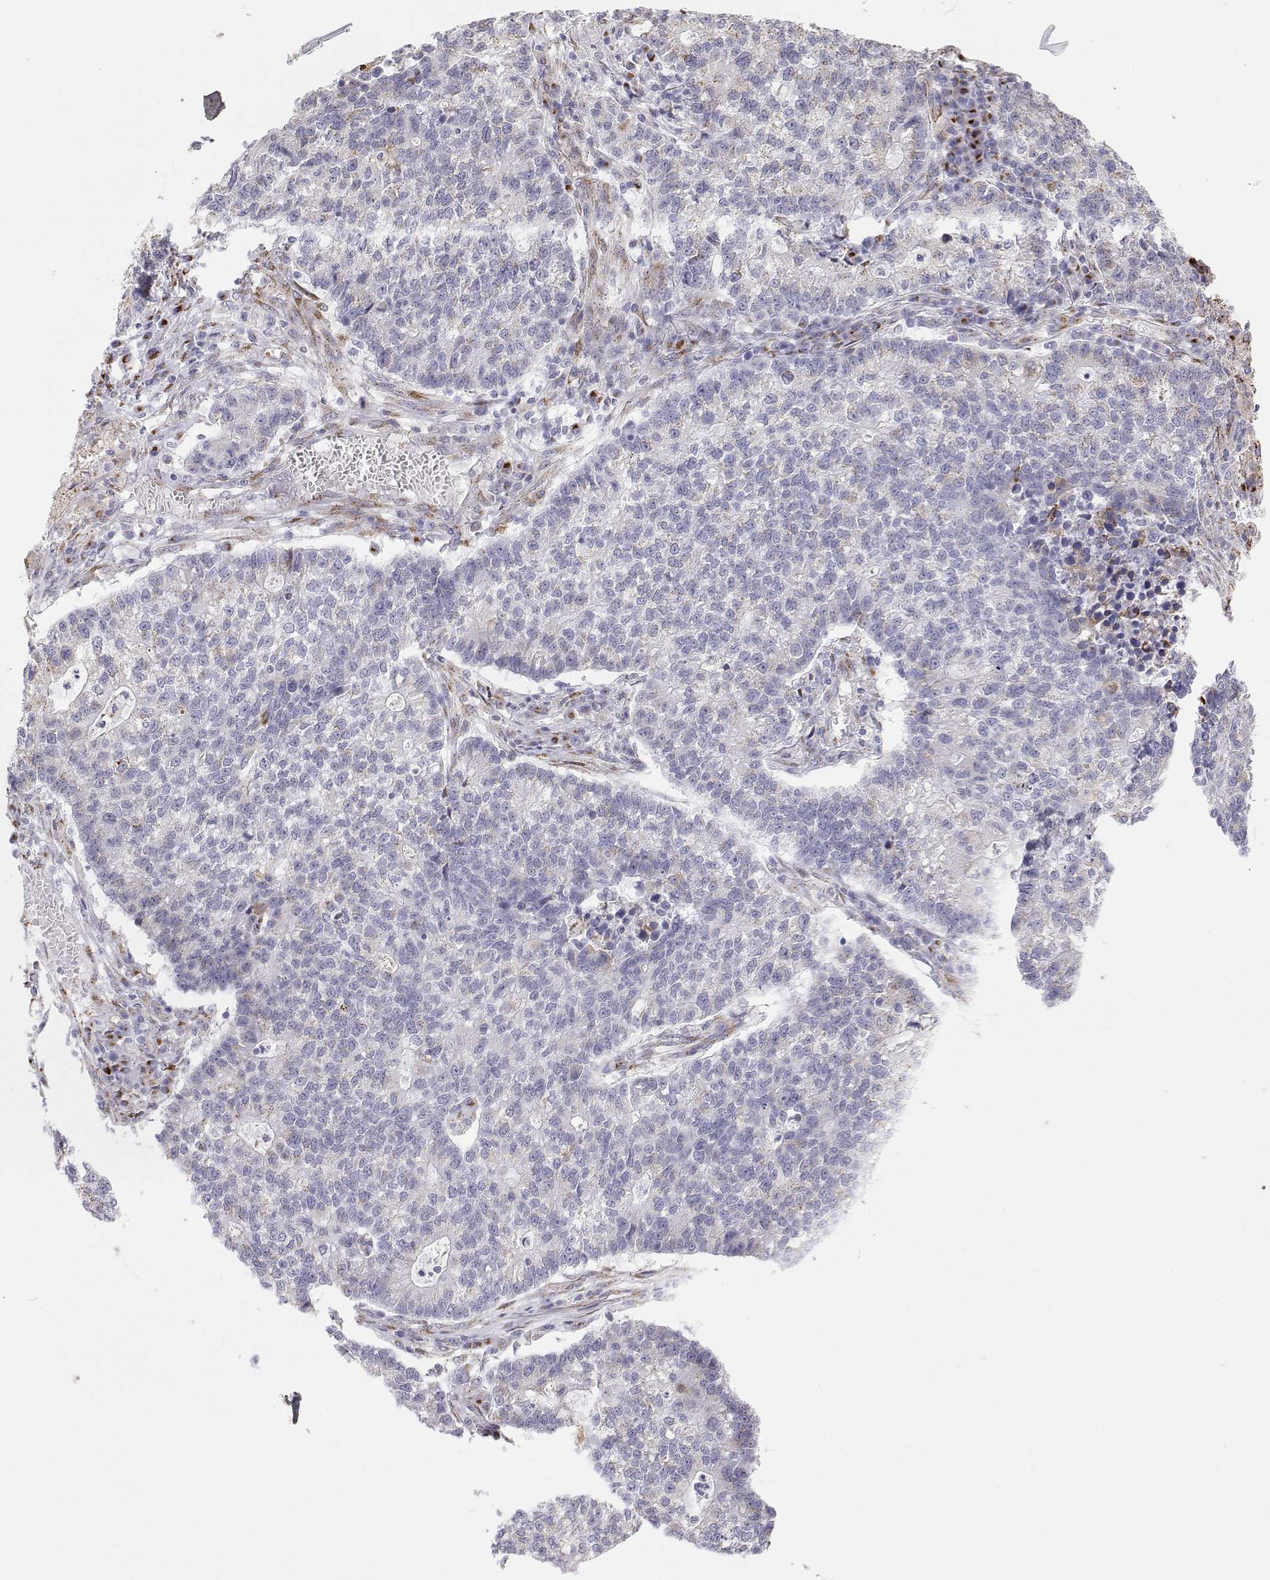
{"staining": {"intensity": "negative", "quantity": "none", "location": "none"}, "tissue": "lung cancer", "cell_type": "Tumor cells", "image_type": "cancer", "snomed": [{"axis": "morphology", "description": "Adenocarcinoma, NOS"}, {"axis": "topography", "description": "Lung"}], "caption": "The immunohistochemistry micrograph has no significant staining in tumor cells of lung cancer (adenocarcinoma) tissue. The staining was performed using DAB (3,3'-diaminobenzidine) to visualize the protein expression in brown, while the nuclei were stained in blue with hematoxylin (Magnification: 20x).", "gene": "STARD13", "patient": {"sex": "male", "age": 57}}